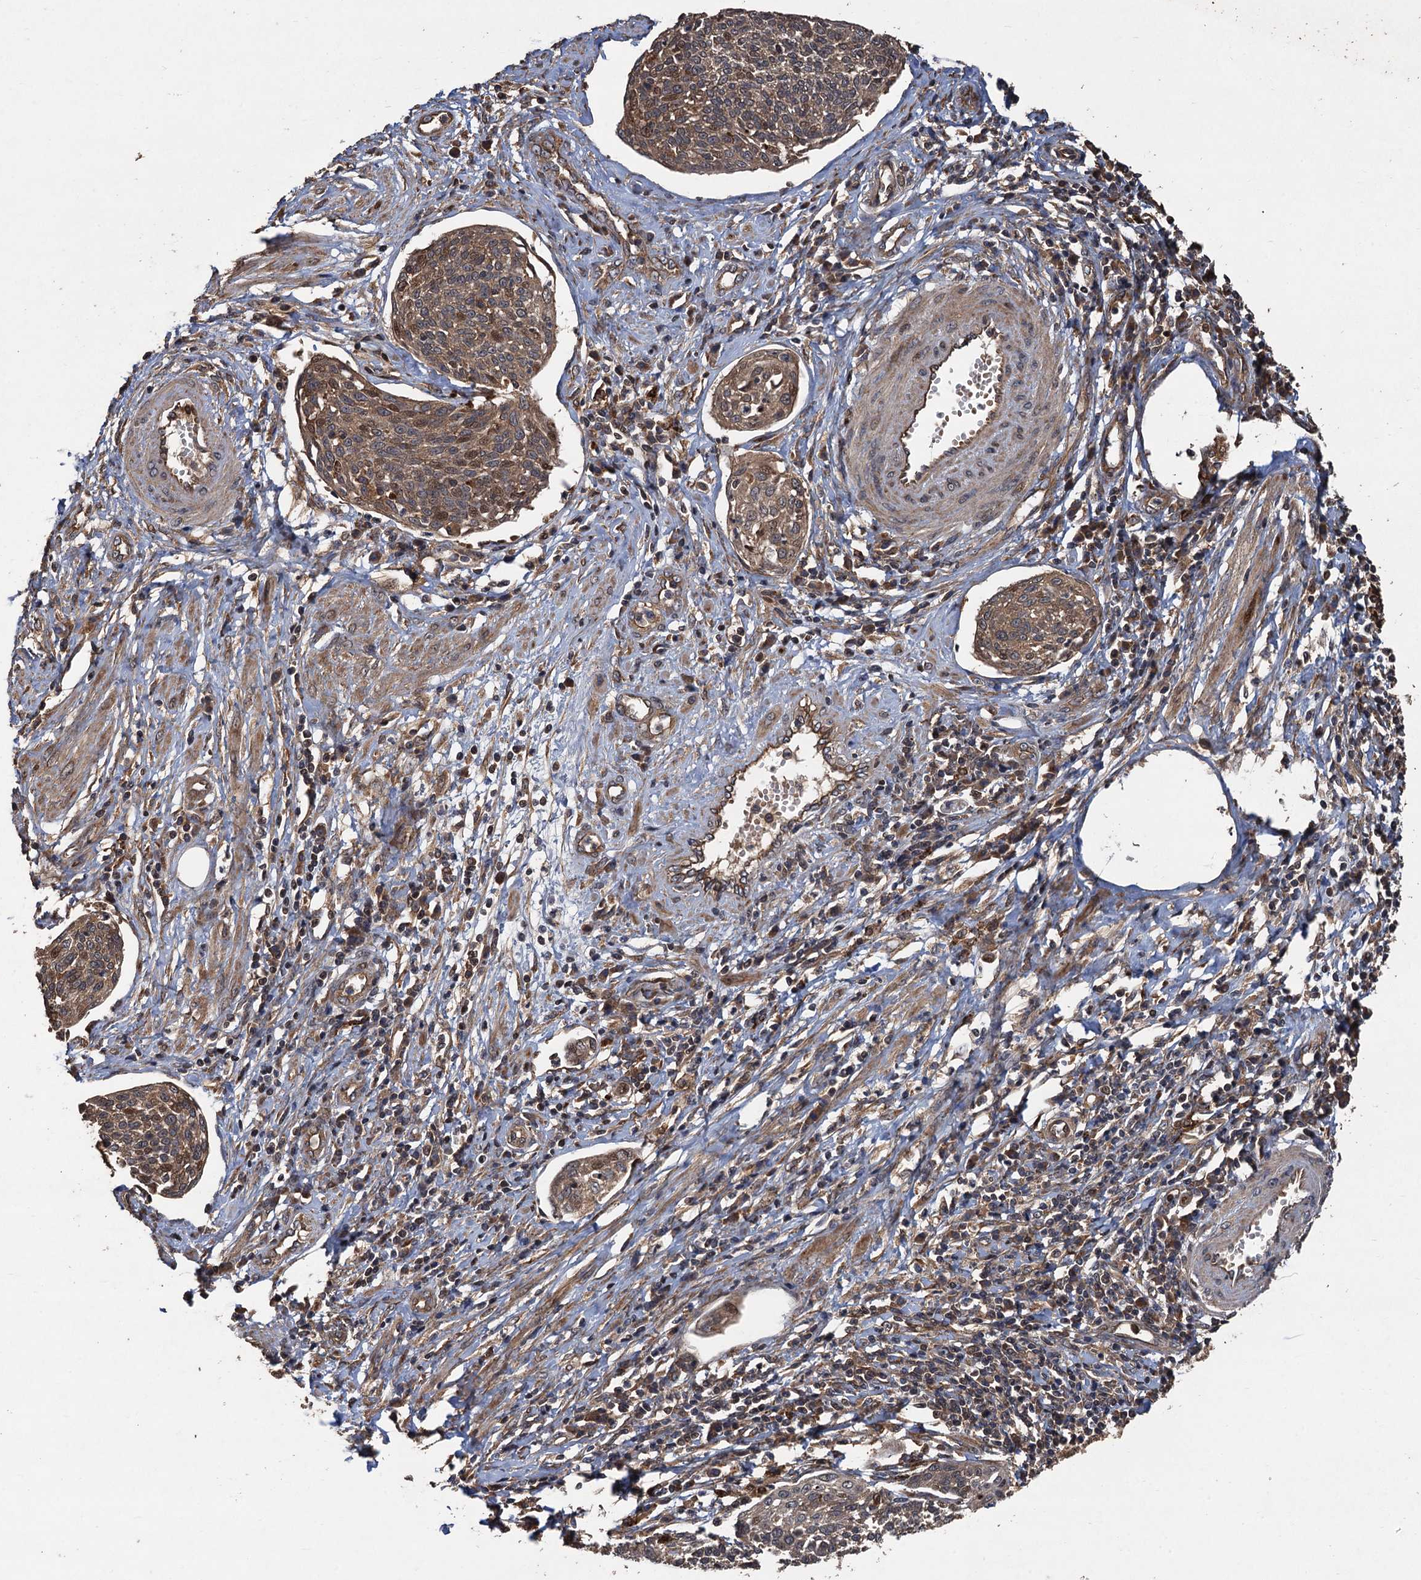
{"staining": {"intensity": "moderate", "quantity": ">75%", "location": "cytoplasmic/membranous,nuclear"}, "tissue": "cervical cancer", "cell_type": "Tumor cells", "image_type": "cancer", "snomed": [{"axis": "morphology", "description": "Squamous cell carcinoma, NOS"}, {"axis": "topography", "description": "Cervix"}], "caption": "The histopathology image displays a brown stain indicating the presence of a protein in the cytoplasmic/membranous and nuclear of tumor cells in cervical cancer (squamous cell carcinoma). Using DAB (3,3'-diaminobenzidine) (brown) and hematoxylin (blue) stains, captured at high magnification using brightfield microscopy.", "gene": "TMEM39B", "patient": {"sex": "female", "age": 34}}